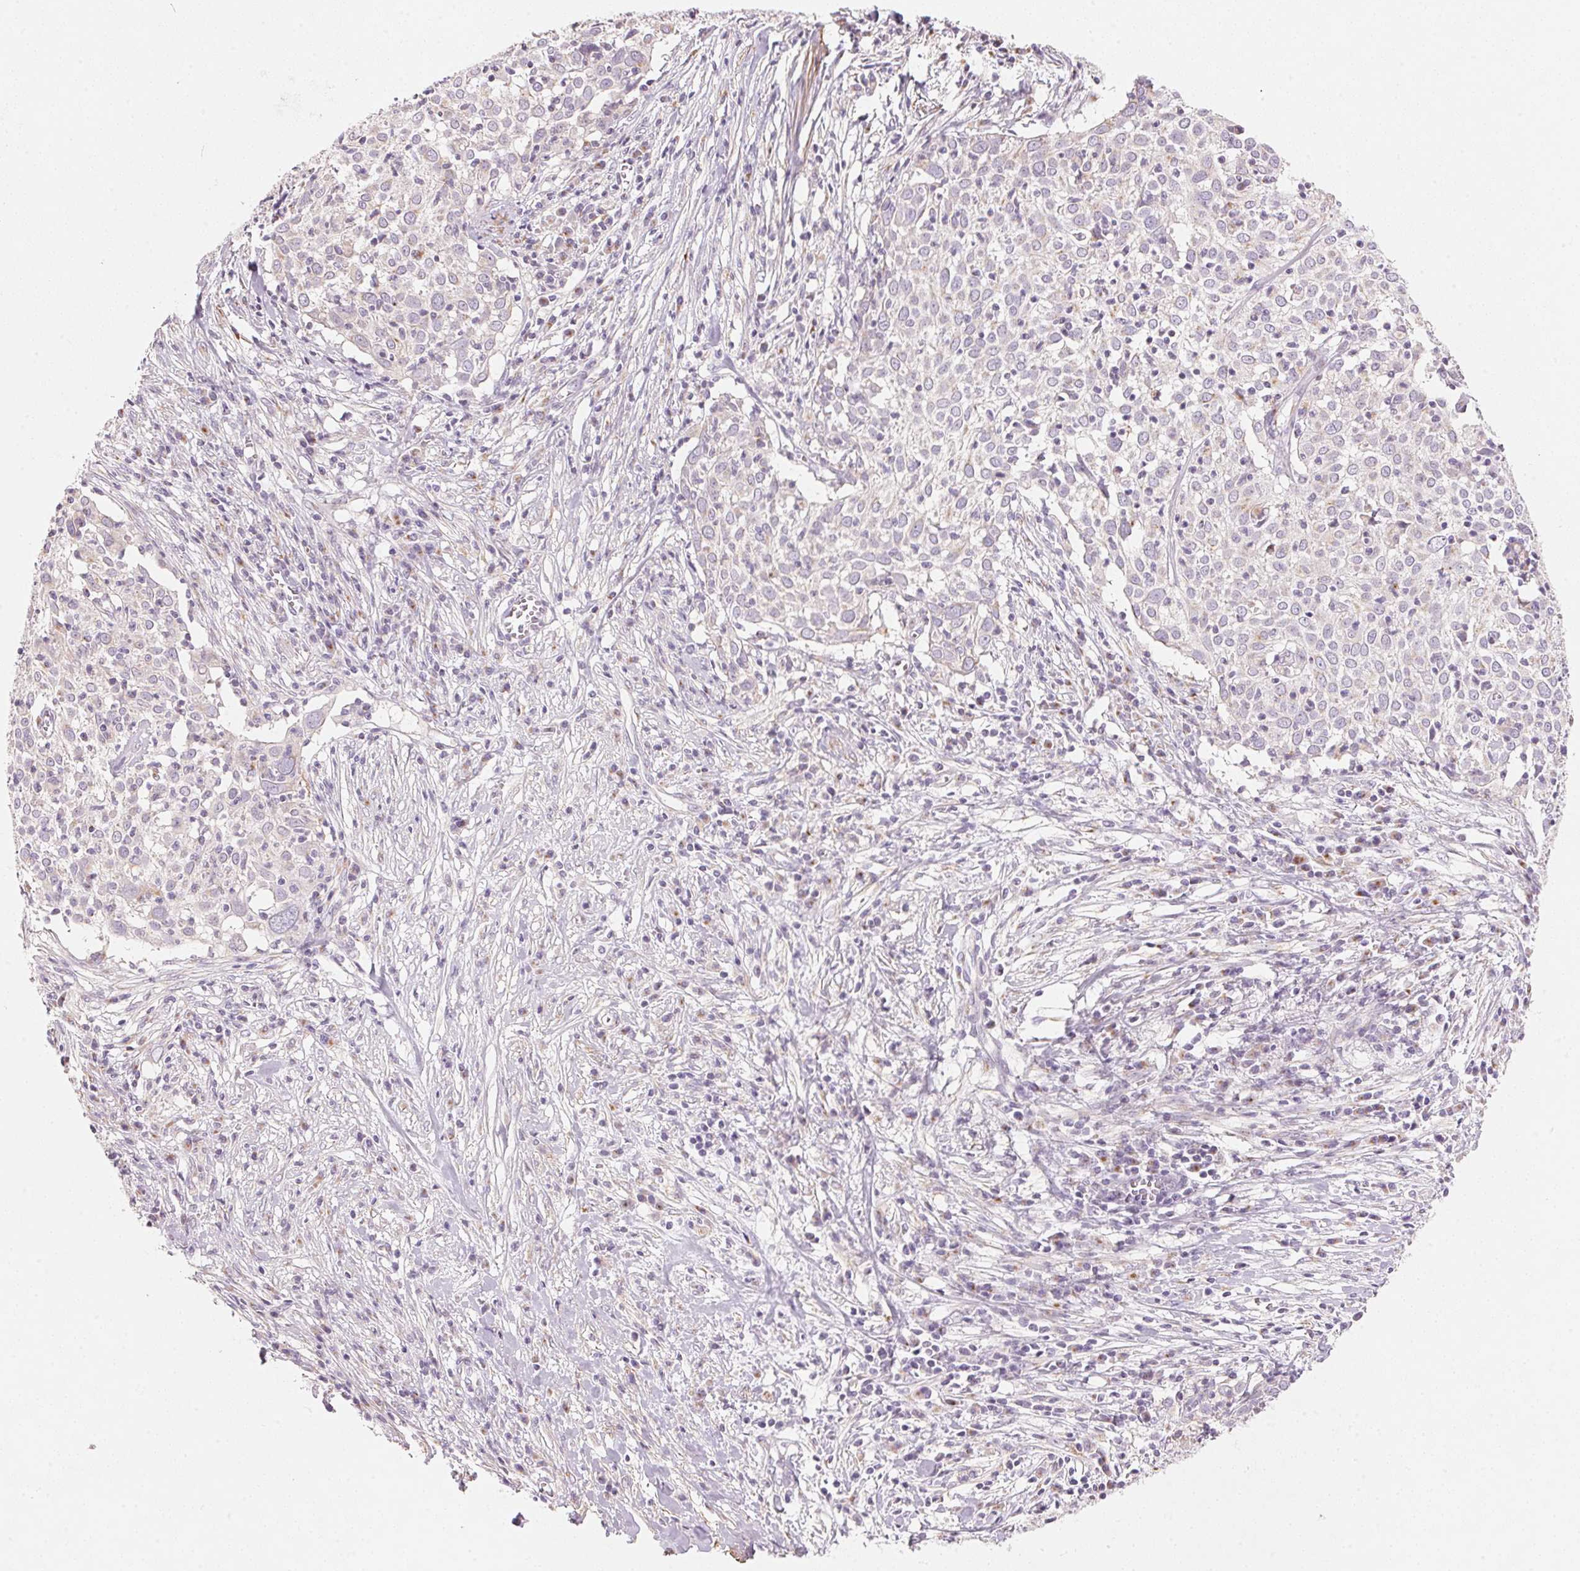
{"staining": {"intensity": "negative", "quantity": "none", "location": "none"}, "tissue": "cervical cancer", "cell_type": "Tumor cells", "image_type": "cancer", "snomed": [{"axis": "morphology", "description": "Squamous cell carcinoma, NOS"}, {"axis": "topography", "description": "Cervix"}], "caption": "Photomicrograph shows no protein positivity in tumor cells of cervical squamous cell carcinoma tissue.", "gene": "DRAM2", "patient": {"sex": "female", "age": 39}}